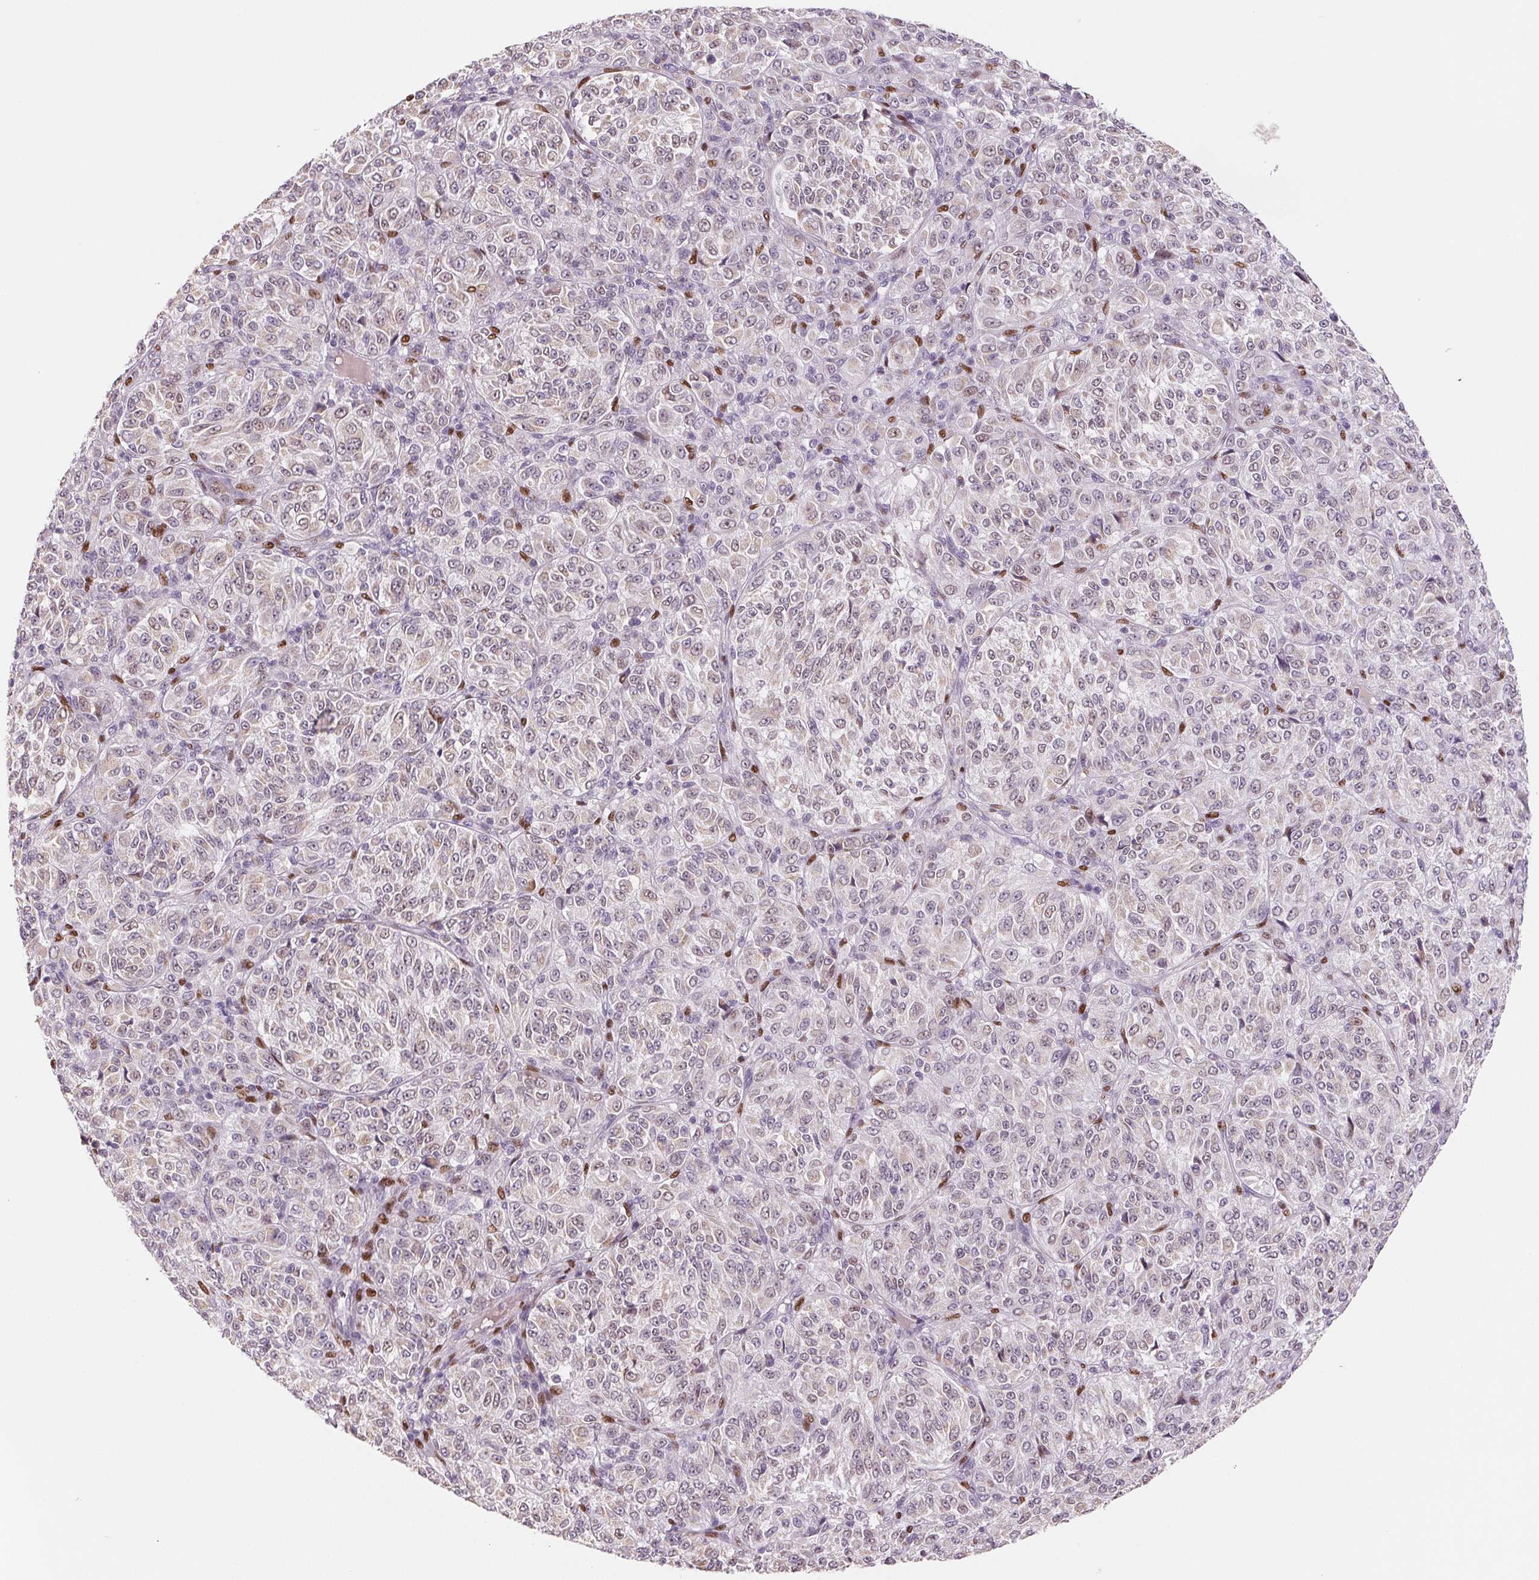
{"staining": {"intensity": "weak", "quantity": "<25%", "location": "nuclear"}, "tissue": "melanoma", "cell_type": "Tumor cells", "image_type": "cancer", "snomed": [{"axis": "morphology", "description": "Malignant melanoma, Metastatic site"}, {"axis": "topography", "description": "Brain"}], "caption": "Tumor cells show no significant staining in malignant melanoma (metastatic site). (DAB IHC visualized using brightfield microscopy, high magnification).", "gene": "SMARCD3", "patient": {"sex": "female", "age": 56}}